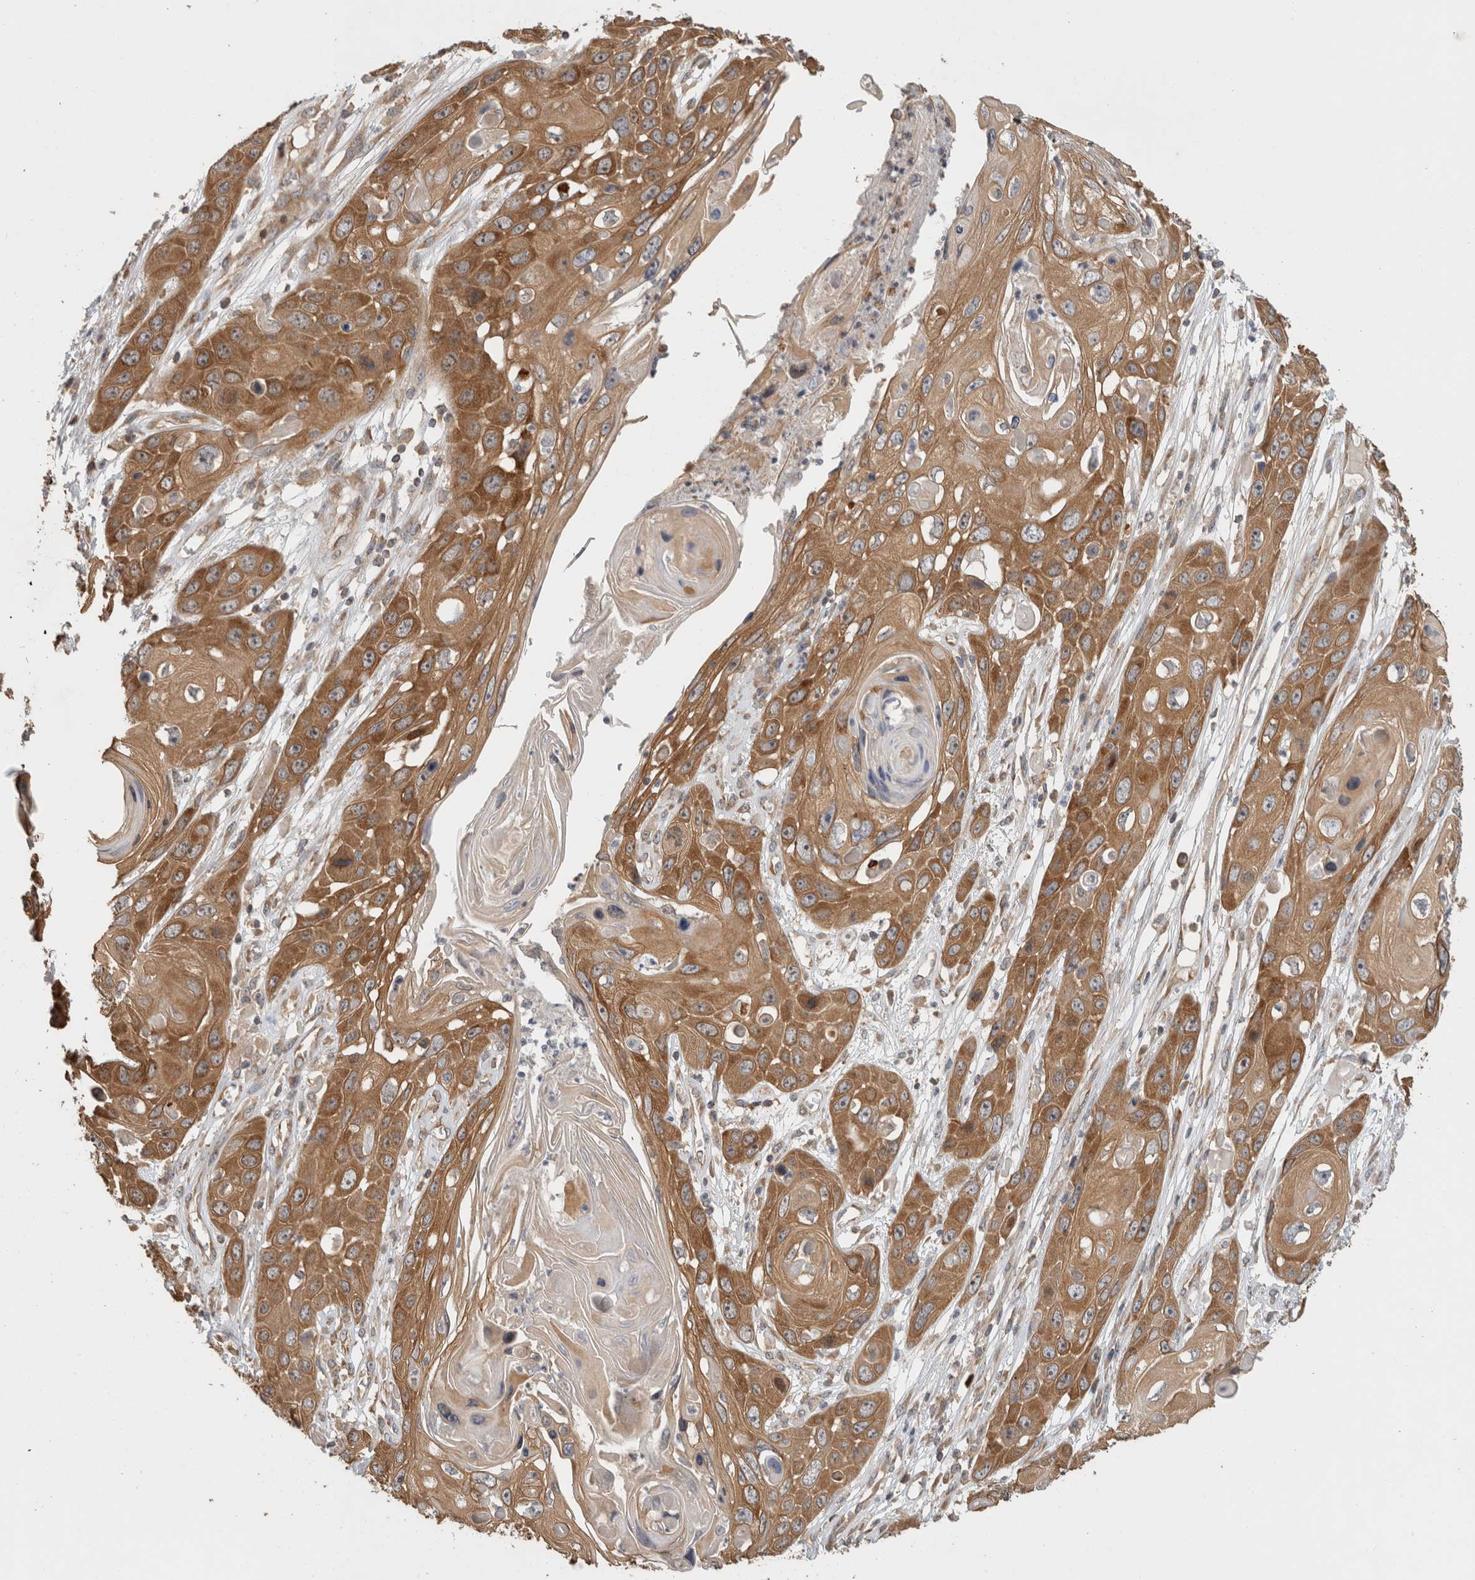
{"staining": {"intensity": "moderate", "quantity": ">75%", "location": "cytoplasmic/membranous"}, "tissue": "skin cancer", "cell_type": "Tumor cells", "image_type": "cancer", "snomed": [{"axis": "morphology", "description": "Squamous cell carcinoma, NOS"}, {"axis": "topography", "description": "Skin"}], "caption": "Immunohistochemical staining of squamous cell carcinoma (skin) demonstrates medium levels of moderate cytoplasmic/membranous staining in about >75% of tumor cells.", "gene": "PUM1", "patient": {"sex": "male", "age": 55}}